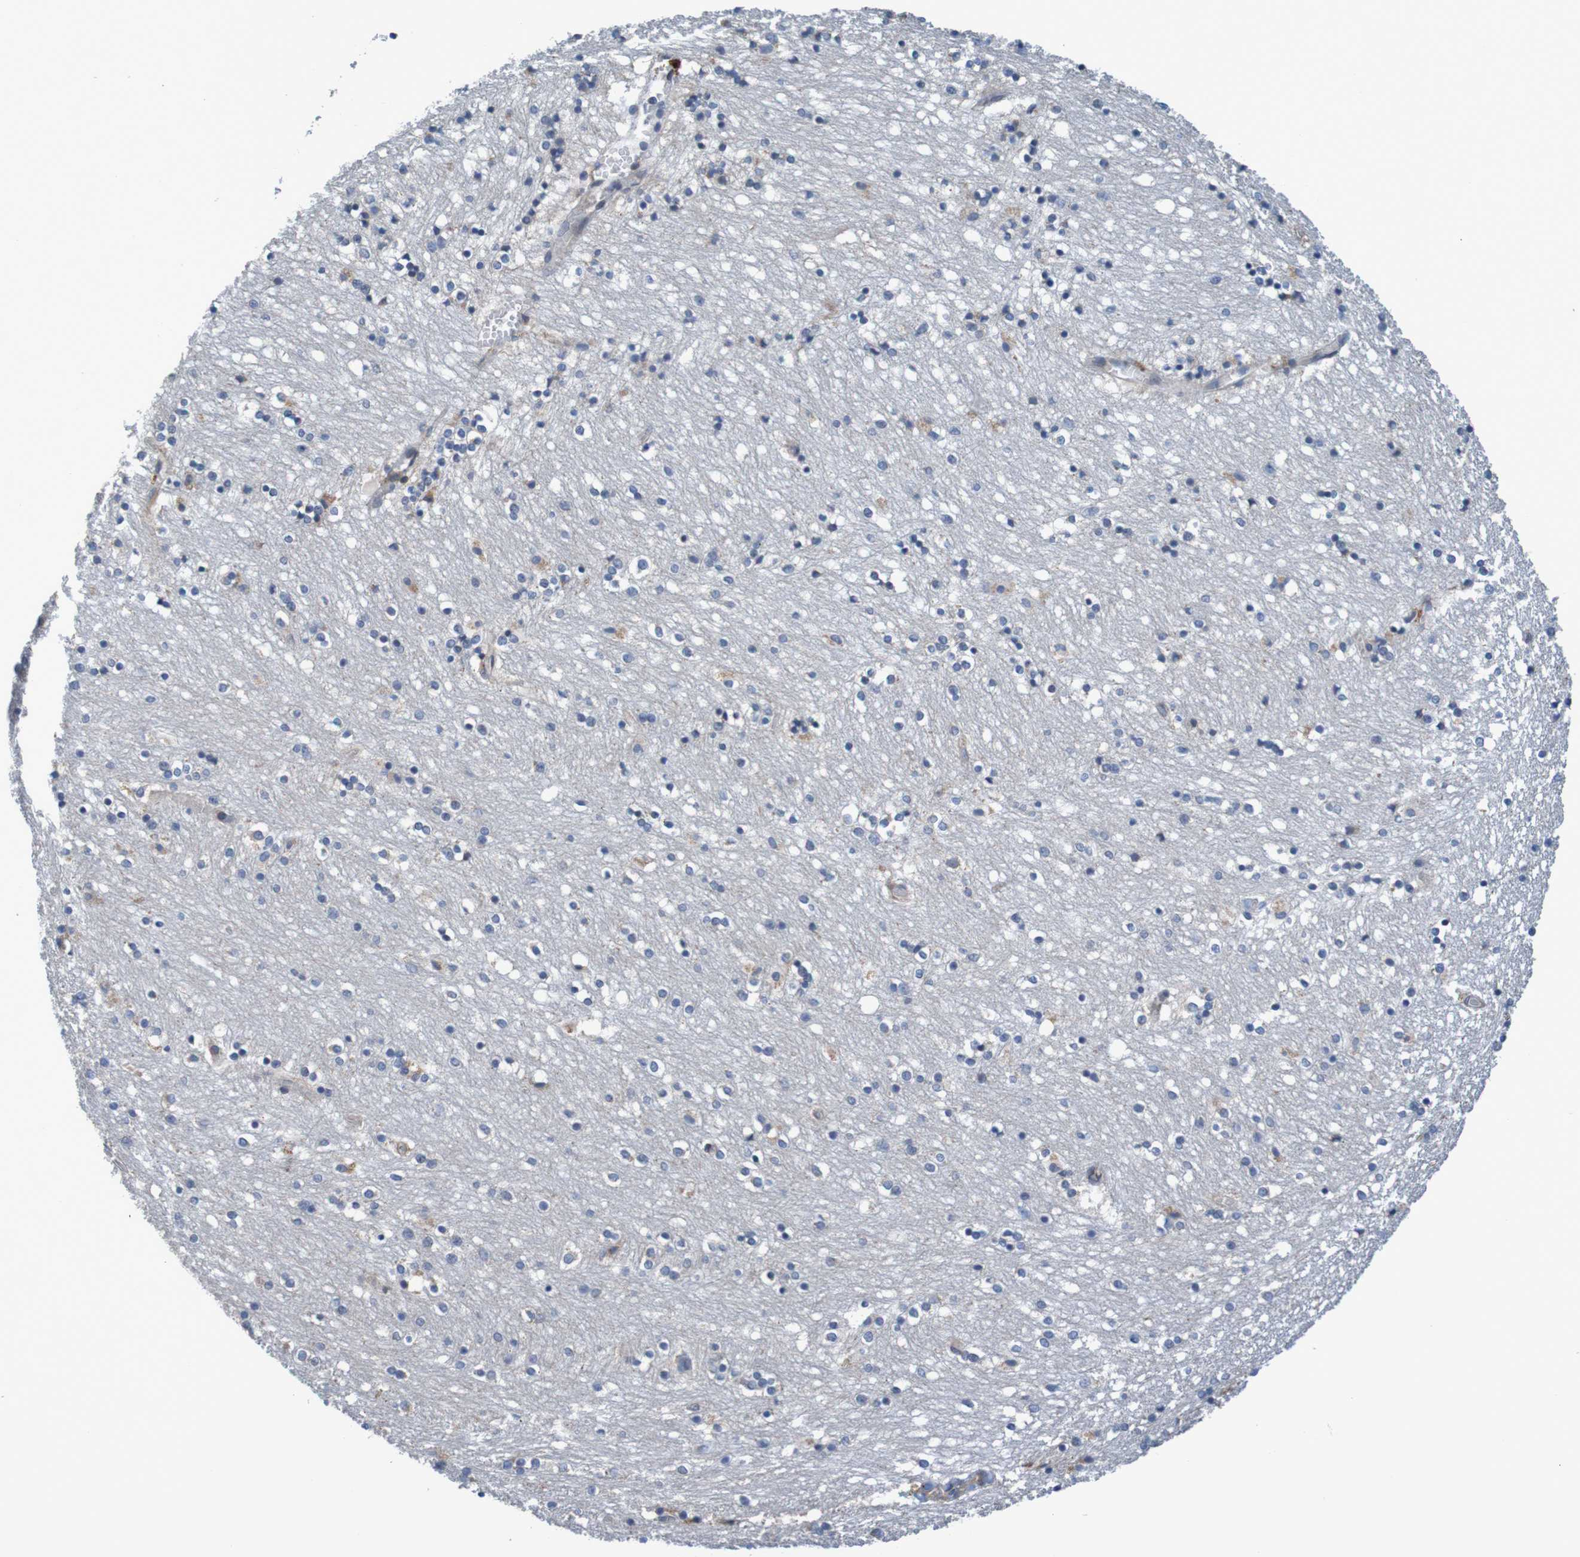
{"staining": {"intensity": "negative", "quantity": "none", "location": "none"}, "tissue": "caudate", "cell_type": "Glial cells", "image_type": "normal", "snomed": [{"axis": "morphology", "description": "Normal tissue, NOS"}, {"axis": "topography", "description": "Lateral ventricle wall"}], "caption": "Immunohistochemistry histopathology image of benign caudate: human caudate stained with DAB (3,3'-diaminobenzidine) demonstrates no significant protein positivity in glial cells.", "gene": "CLDN18", "patient": {"sex": "female", "age": 54}}